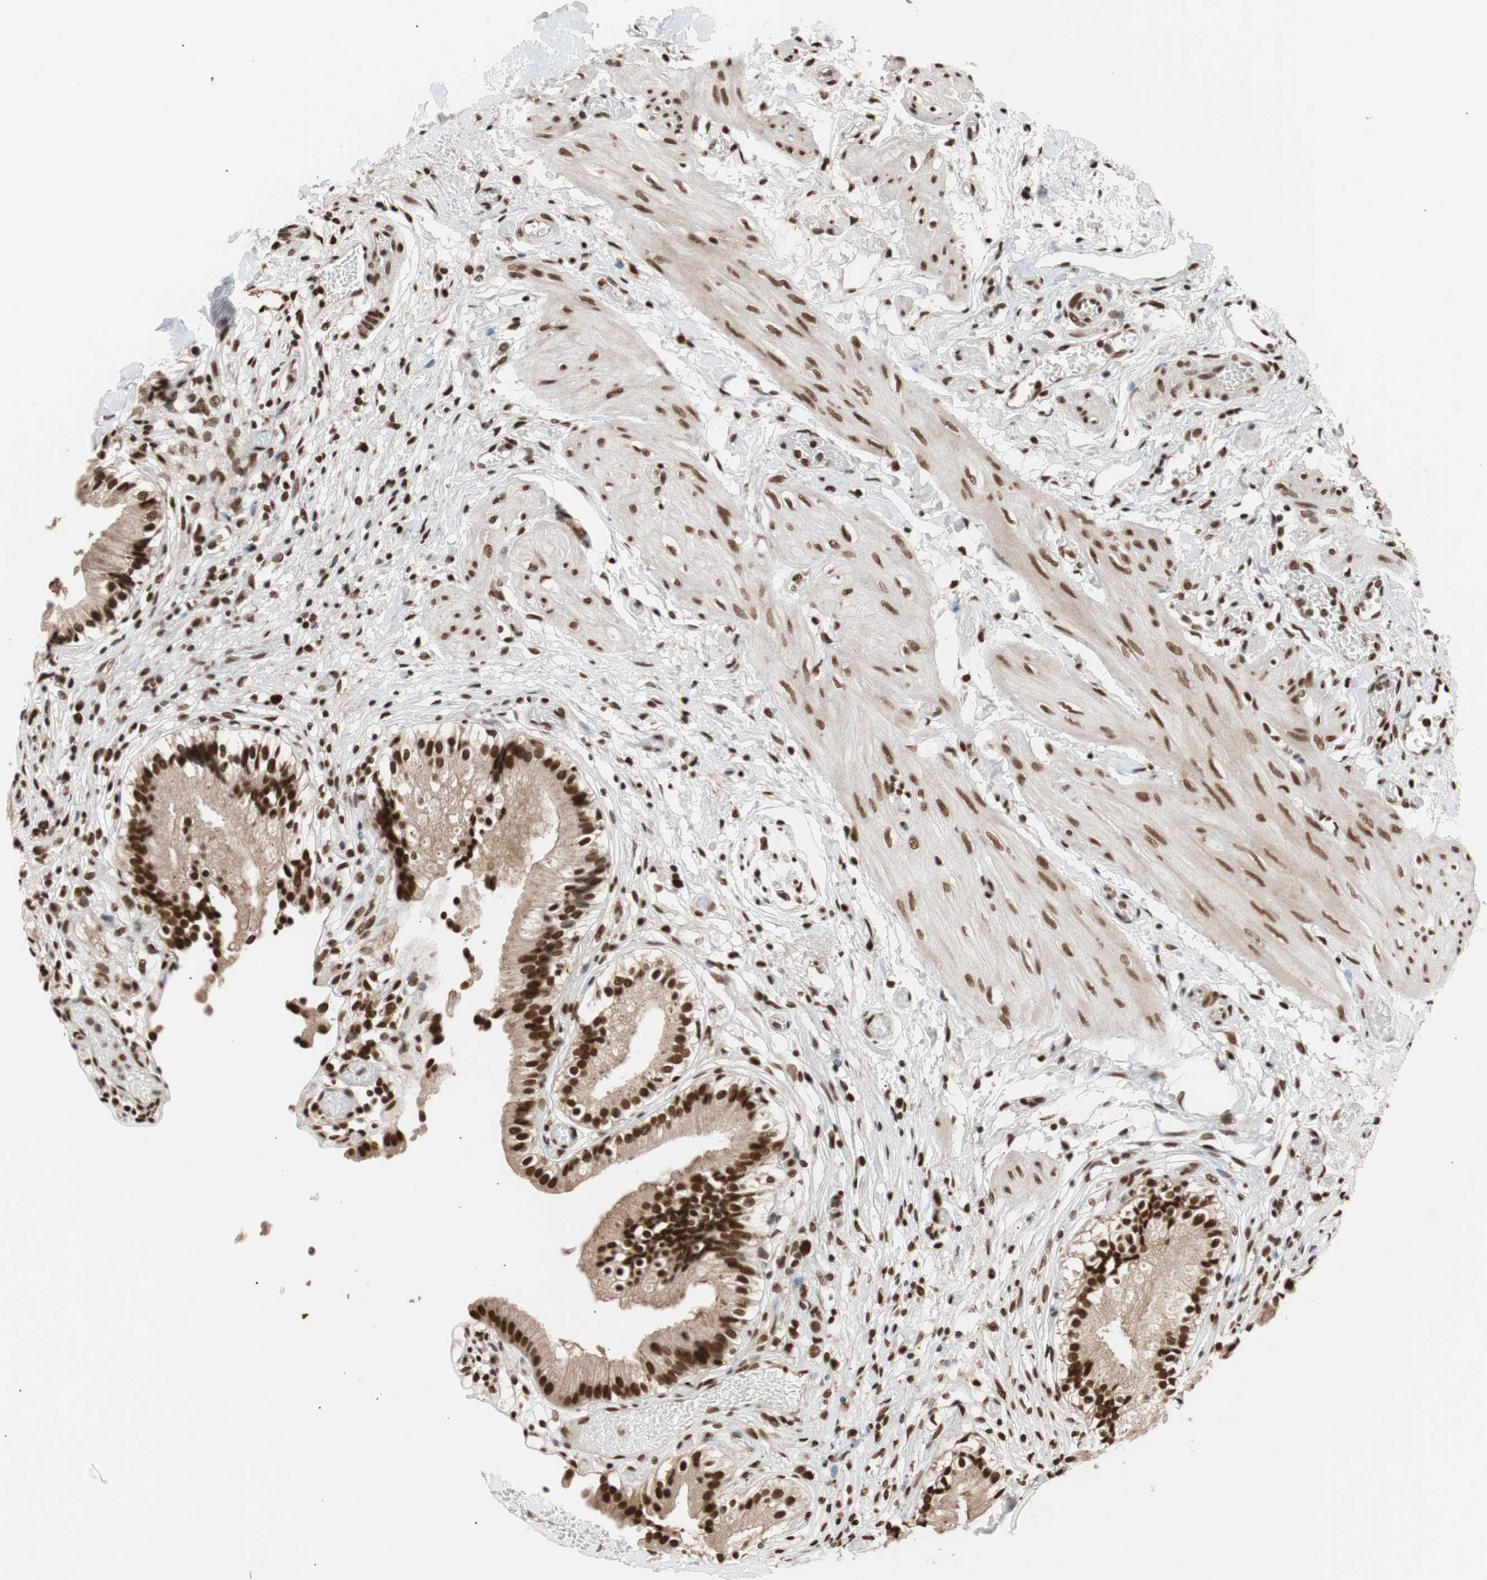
{"staining": {"intensity": "strong", "quantity": ">75%", "location": "nuclear"}, "tissue": "gallbladder", "cell_type": "Glandular cells", "image_type": "normal", "snomed": [{"axis": "morphology", "description": "Normal tissue, NOS"}, {"axis": "topography", "description": "Gallbladder"}], "caption": "Immunohistochemistry (IHC) photomicrograph of unremarkable gallbladder: gallbladder stained using immunohistochemistry exhibits high levels of strong protein expression localized specifically in the nuclear of glandular cells, appearing as a nuclear brown color.", "gene": "CHAMP1", "patient": {"sex": "male", "age": 65}}